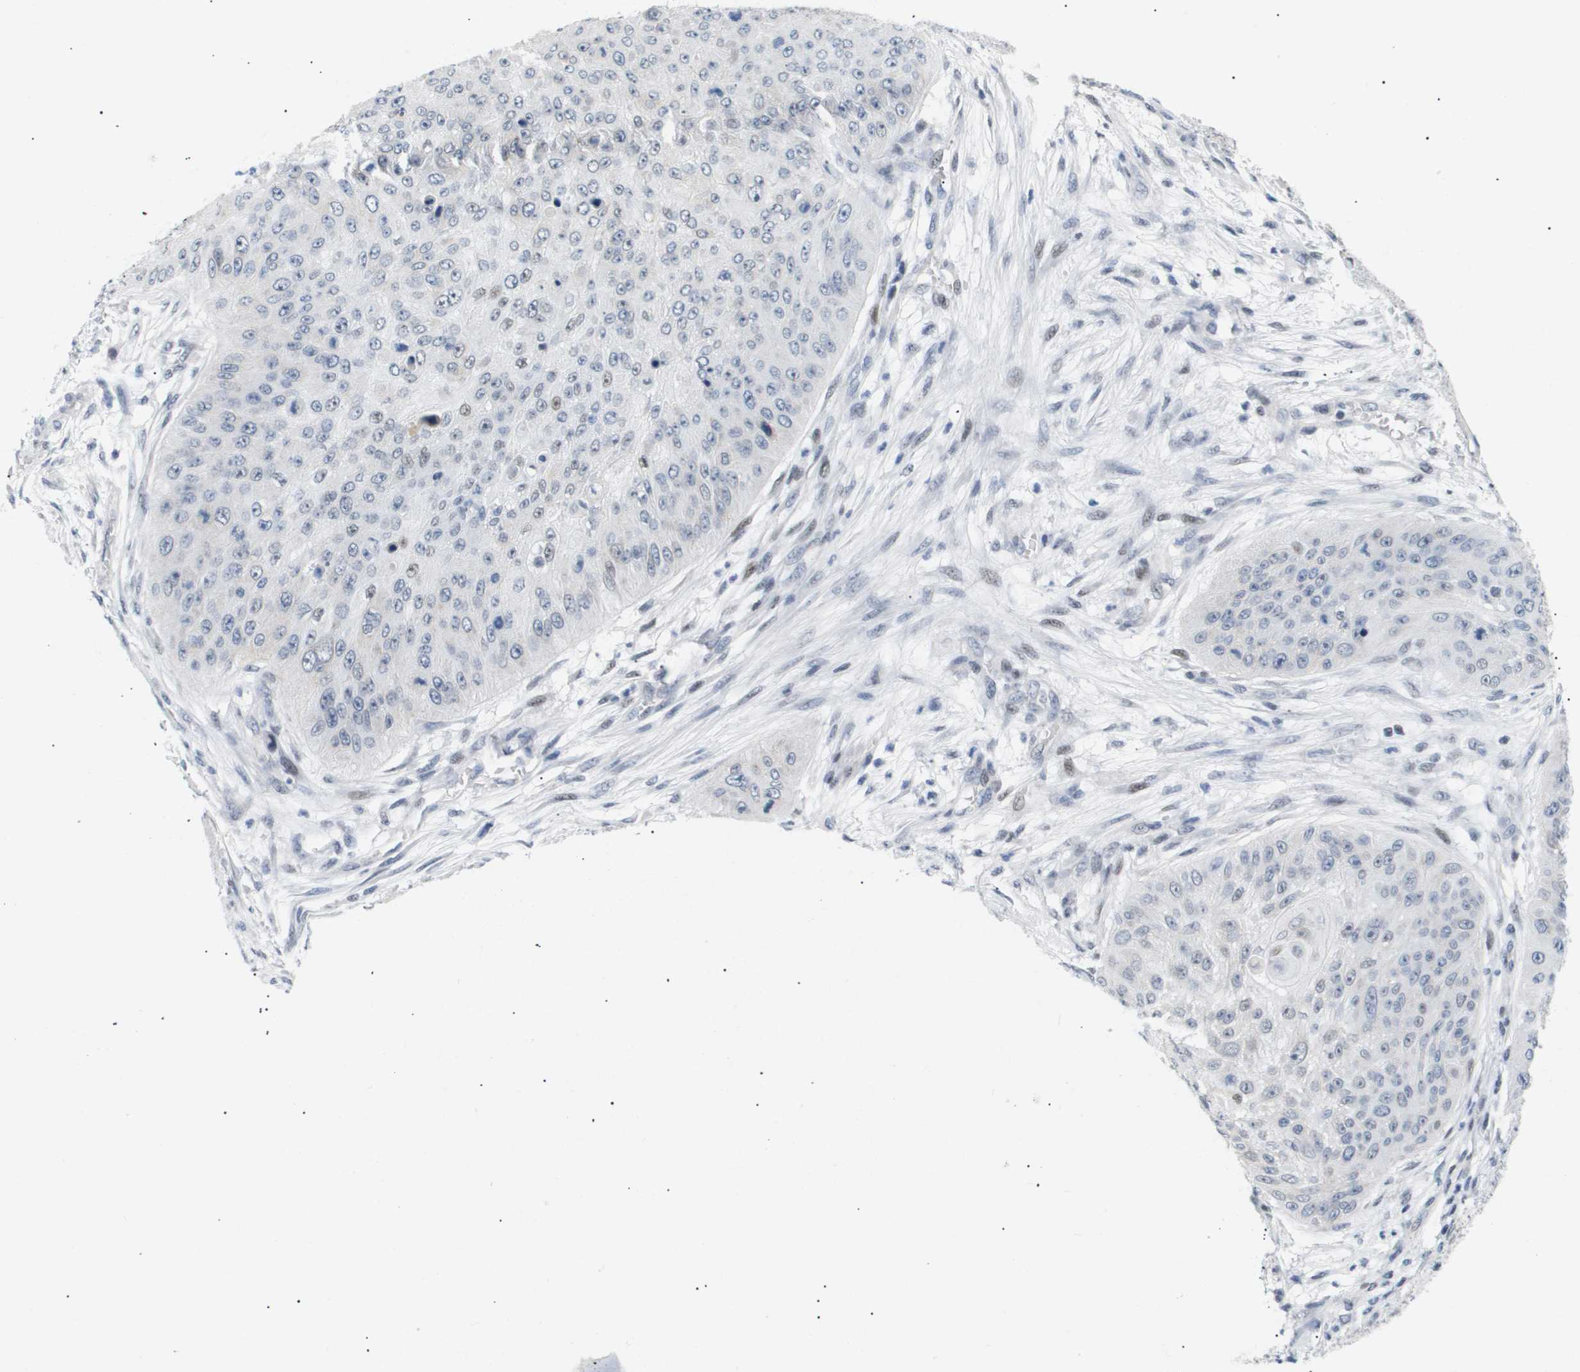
{"staining": {"intensity": "negative", "quantity": "none", "location": "none"}, "tissue": "skin cancer", "cell_type": "Tumor cells", "image_type": "cancer", "snomed": [{"axis": "morphology", "description": "Squamous cell carcinoma, NOS"}, {"axis": "topography", "description": "Skin"}], "caption": "There is no significant expression in tumor cells of skin cancer.", "gene": "PPARD", "patient": {"sex": "female", "age": 80}}